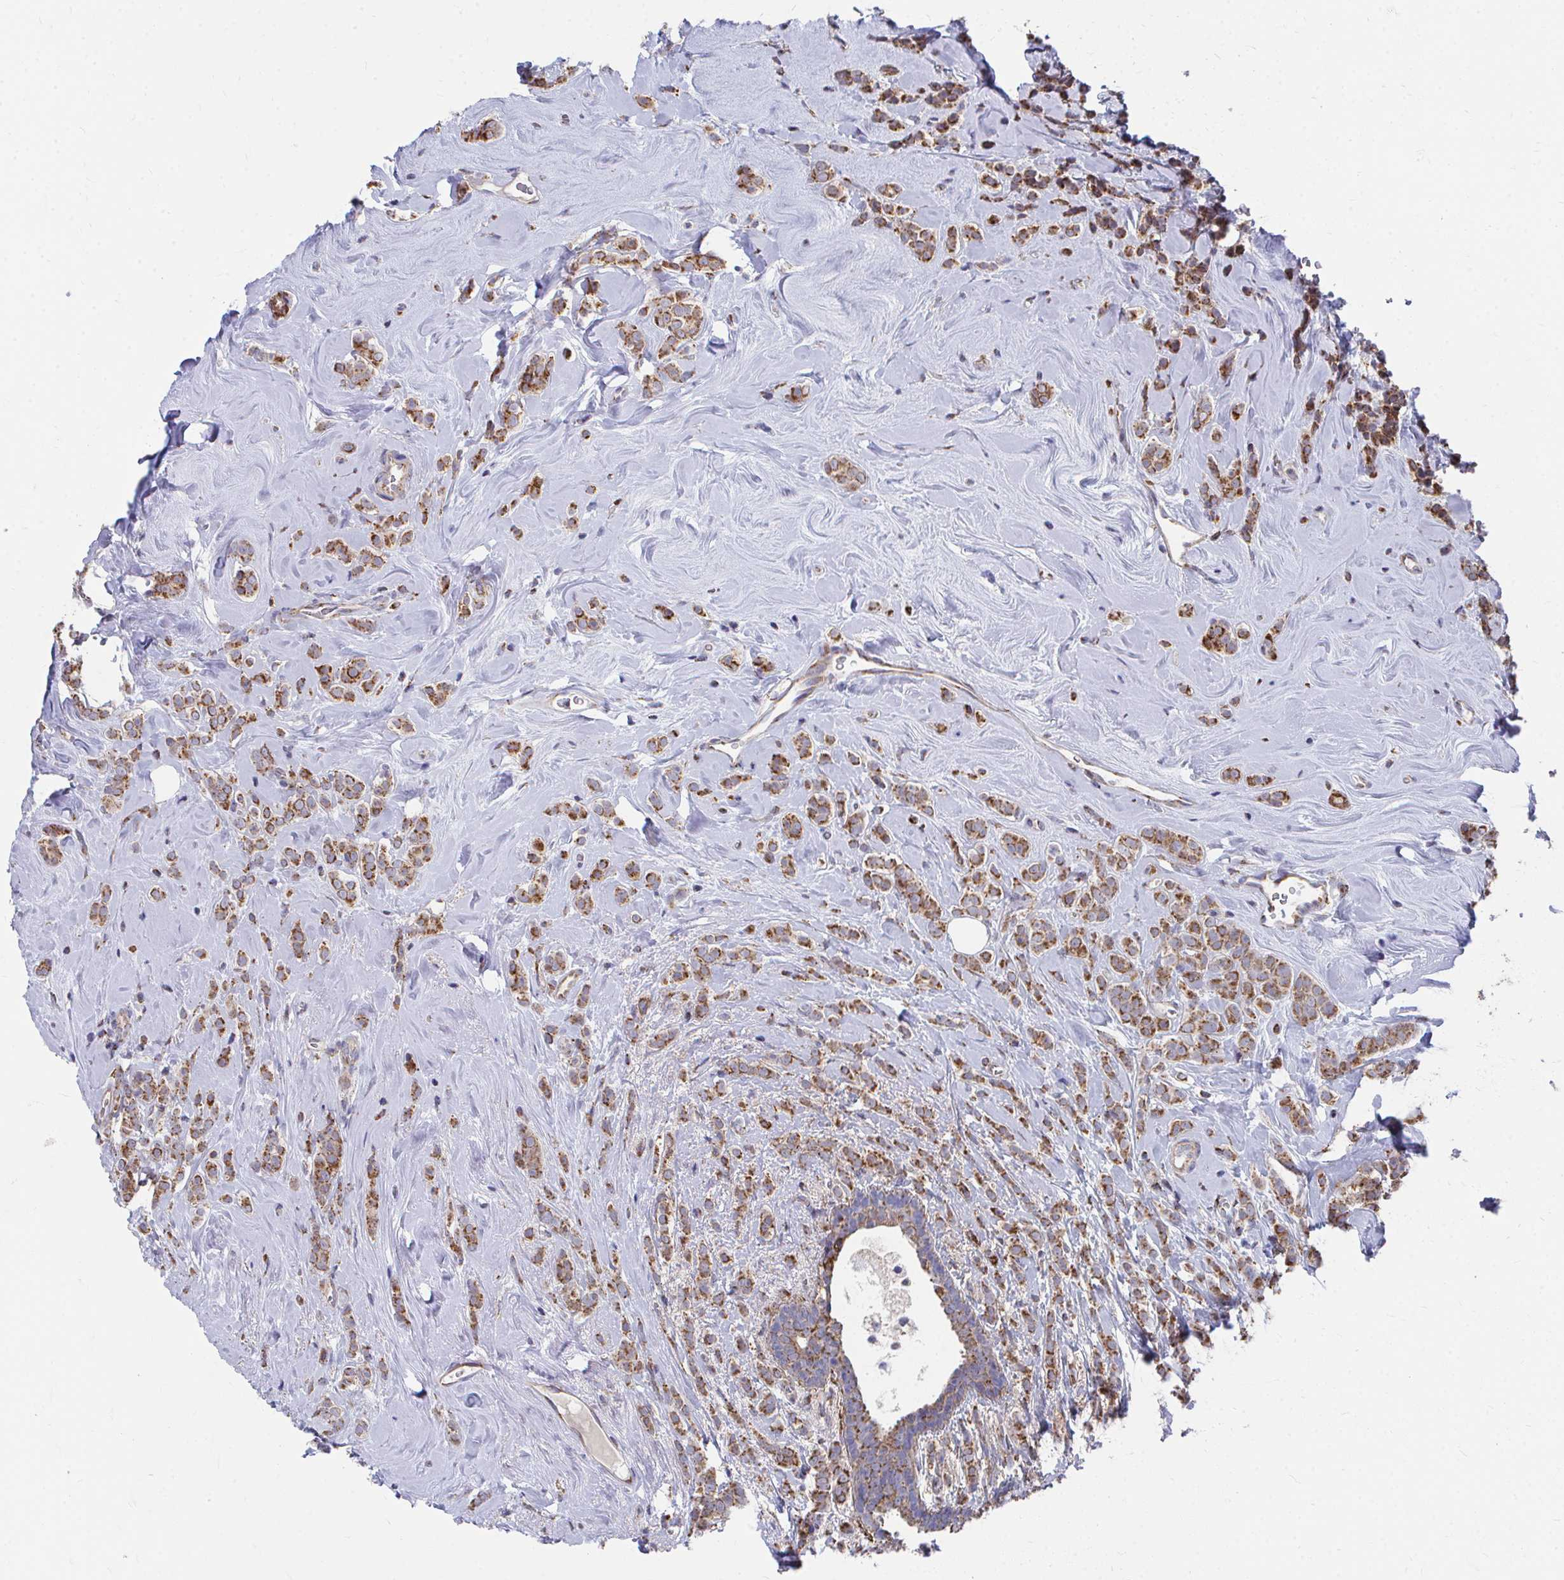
{"staining": {"intensity": "moderate", "quantity": ">75%", "location": "cytoplasmic/membranous"}, "tissue": "breast cancer", "cell_type": "Tumor cells", "image_type": "cancer", "snomed": [{"axis": "morphology", "description": "Lobular carcinoma"}, {"axis": "topography", "description": "Breast"}], "caption": "Breast cancer (lobular carcinoma) stained with immunohistochemistry shows moderate cytoplasmic/membranous positivity in approximately >75% of tumor cells.", "gene": "PEX3", "patient": {"sex": "female", "age": 49}}